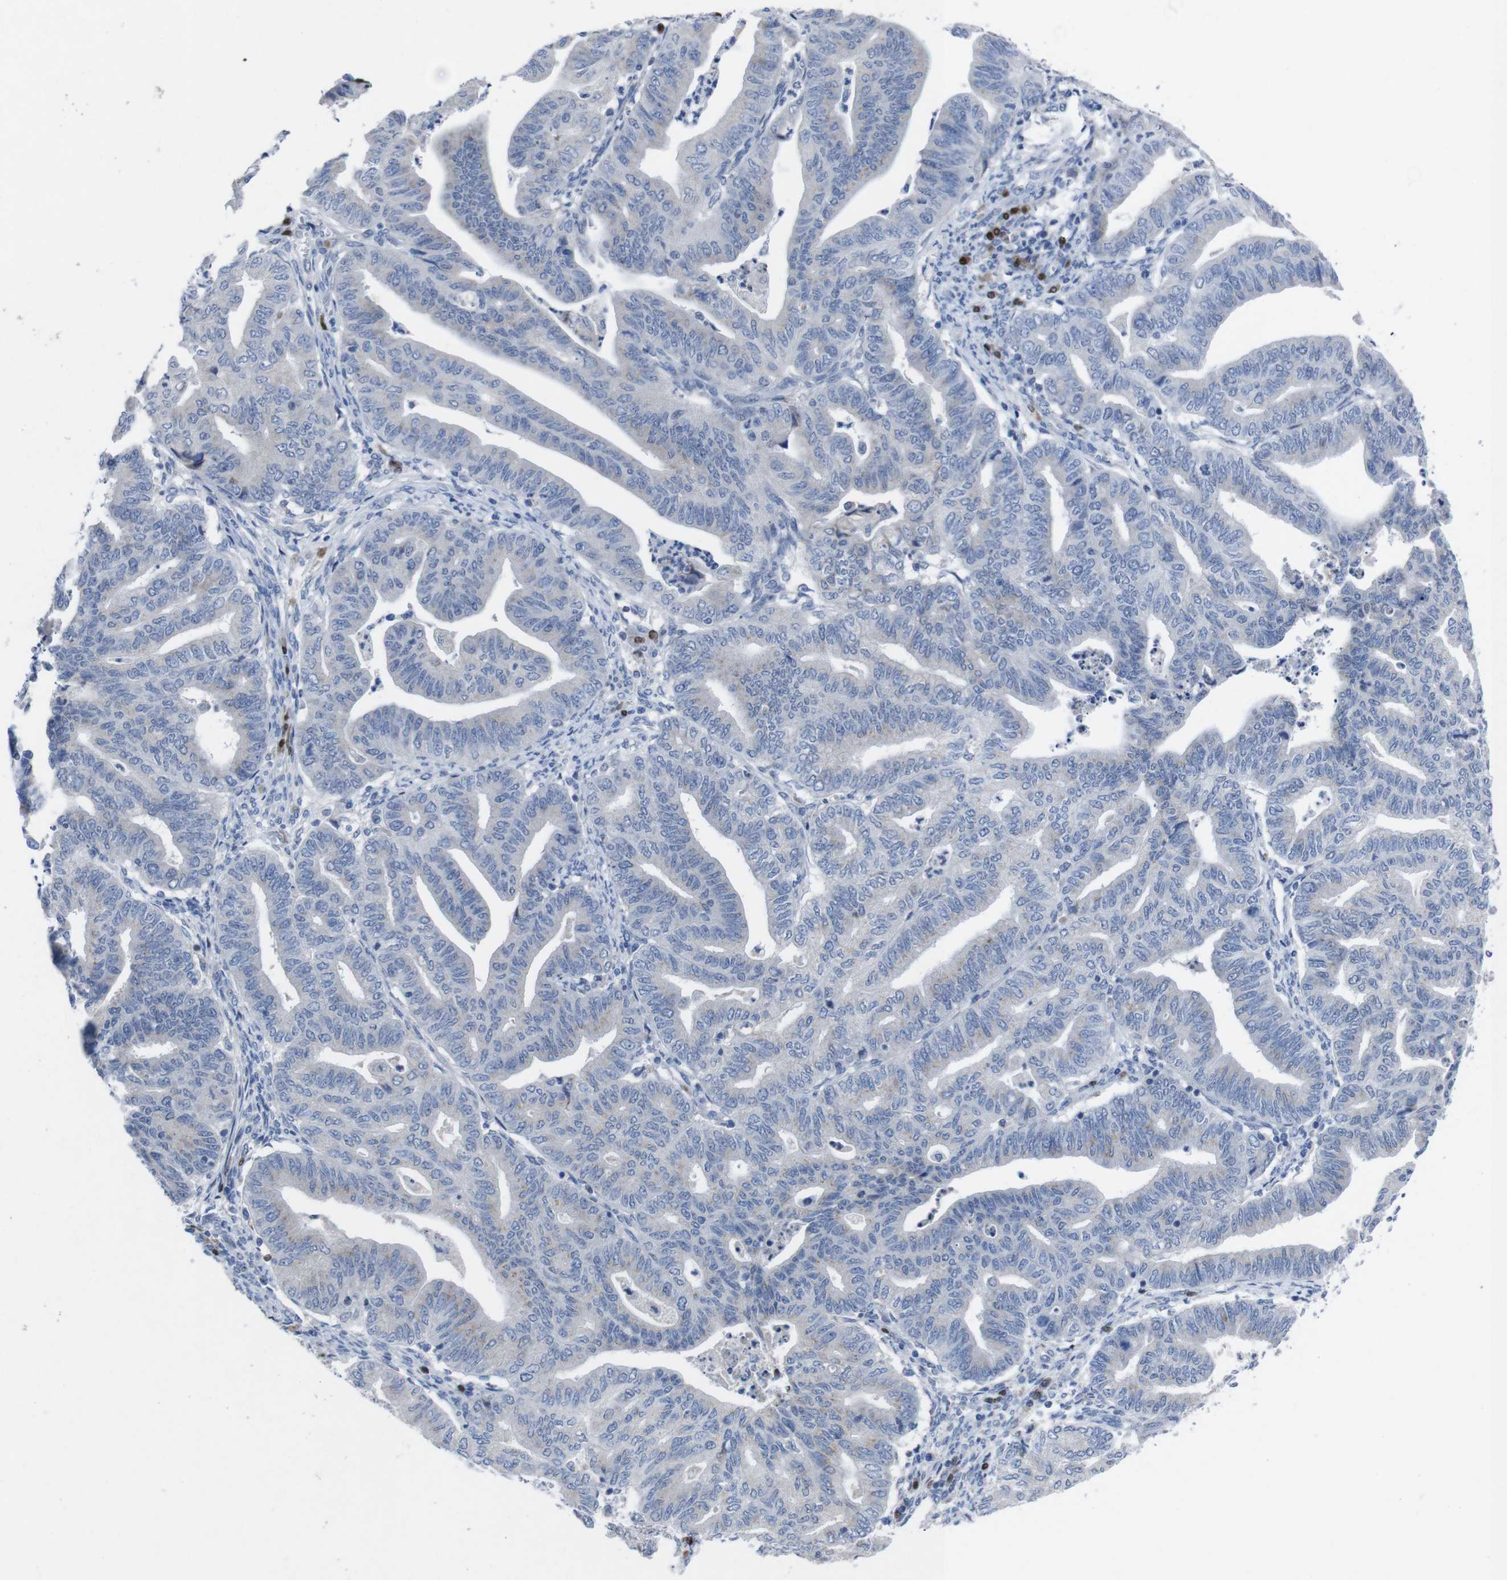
{"staining": {"intensity": "negative", "quantity": "none", "location": "none"}, "tissue": "endometrial cancer", "cell_type": "Tumor cells", "image_type": "cancer", "snomed": [{"axis": "morphology", "description": "Adenocarcinoma, NOS"}, {"axis": "topography", "description": "Endometrium"}], "caption": "An image of human endometrial cancer is negative for staining in tumor cells.", "gene": "IRF4", "patient": {"sex": "female", "age": 79}}